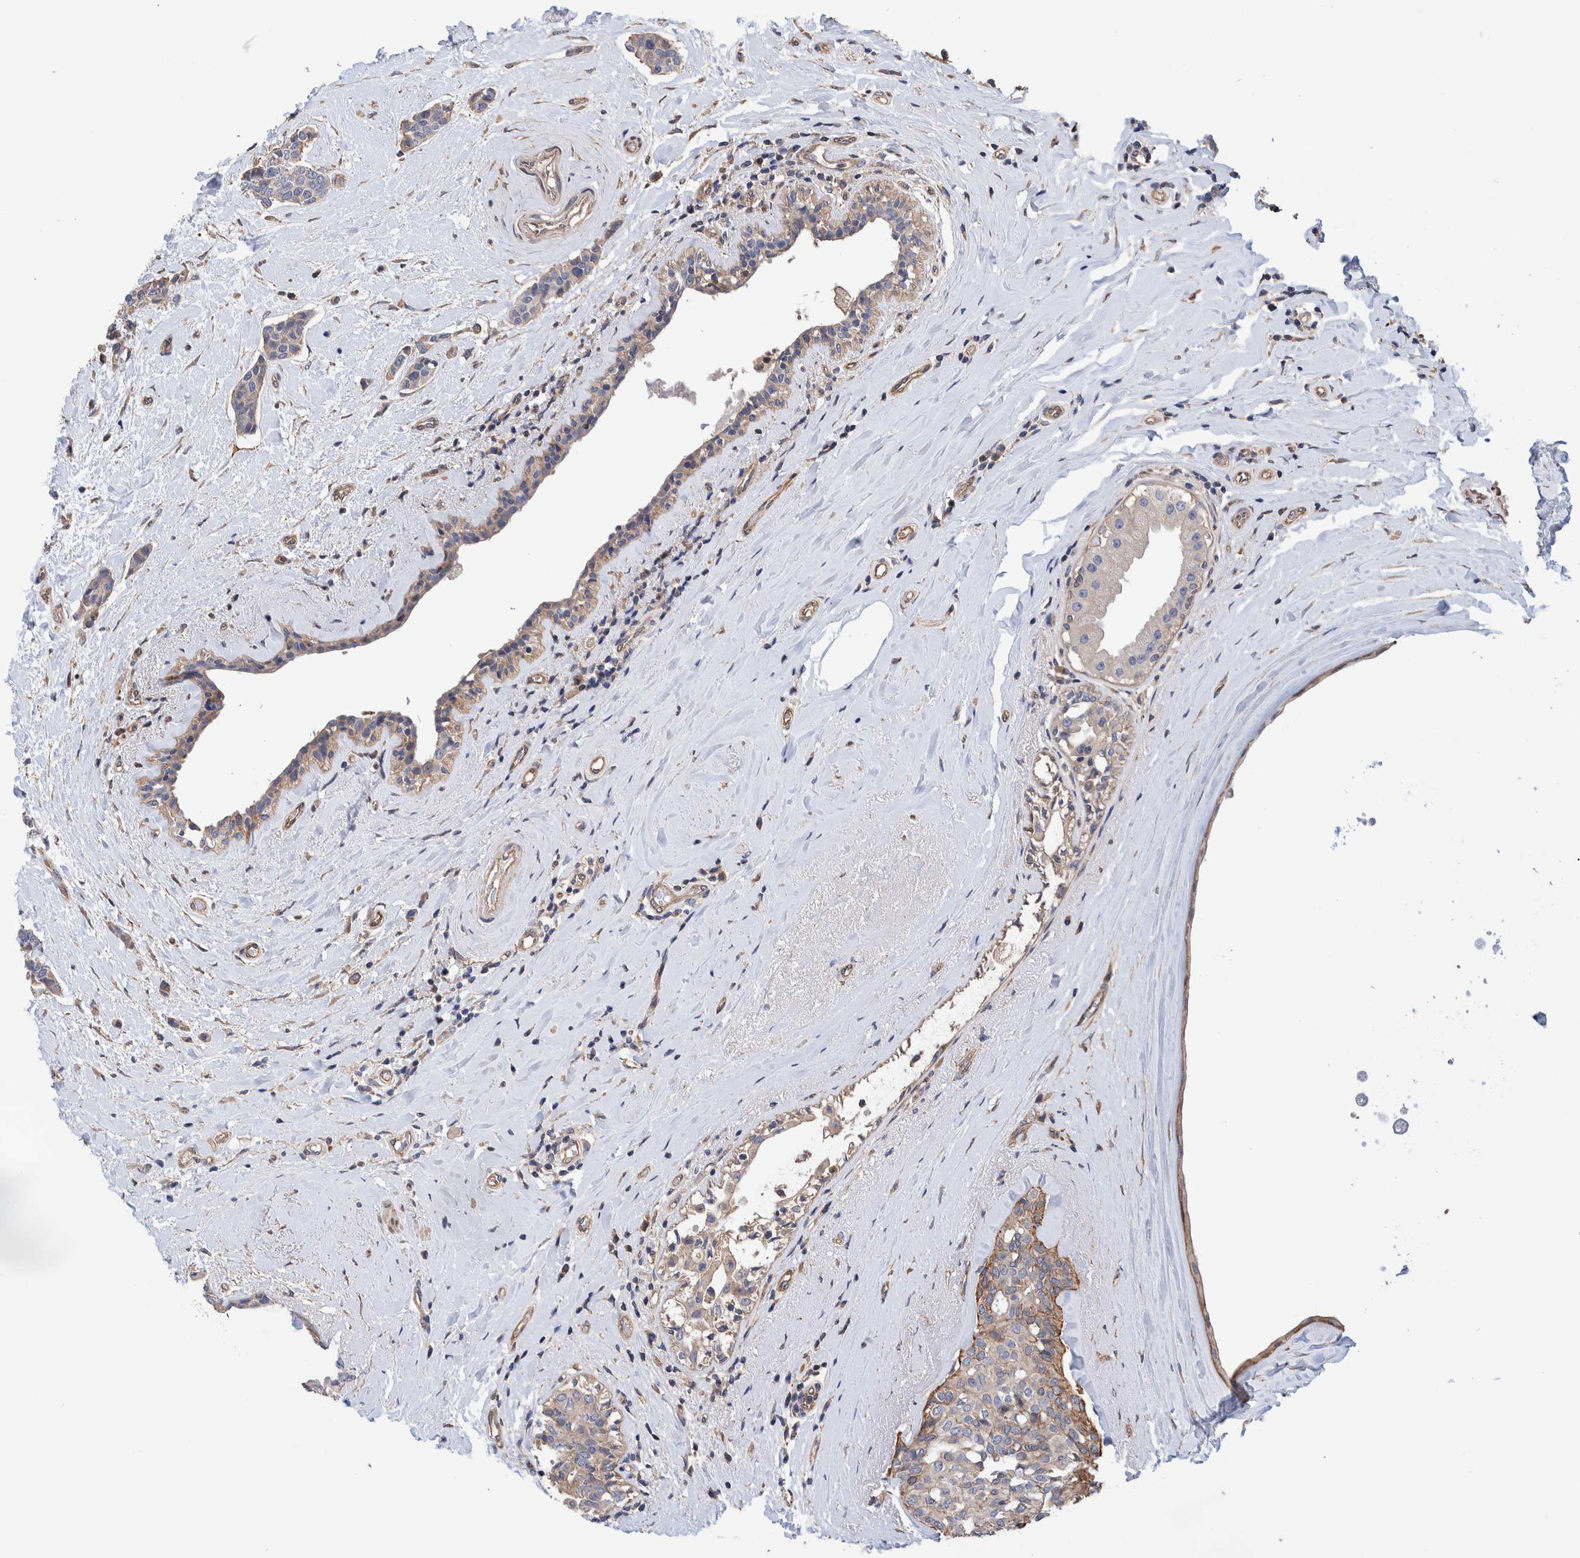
{"staining": {"intensity": "weak", "quantity": "25%-75%", "location": "cytoplasmic/membranous"}, "tissue": "breast cancer", "cell_type": "Tumor cells", "image_type": "cancer", "snomed": [{"axis": "morphology", "description": "Duct carcinoma"}, {"axis": "topography", "description": "Breast"}], "caption": "An immunohistochemistry (IHC) micrograph of tumor tissue is shown. Protein staining in brown shows weak cytoplasmic/membranous positivity in breast cancer within tumor cells. (DAB (3,3'-diaminobenzidine) IHC, brown staining for protein, blue staining for nuclei).", "gene": "SLC45A4", "patient": {"sex": "female", "age": 55}}